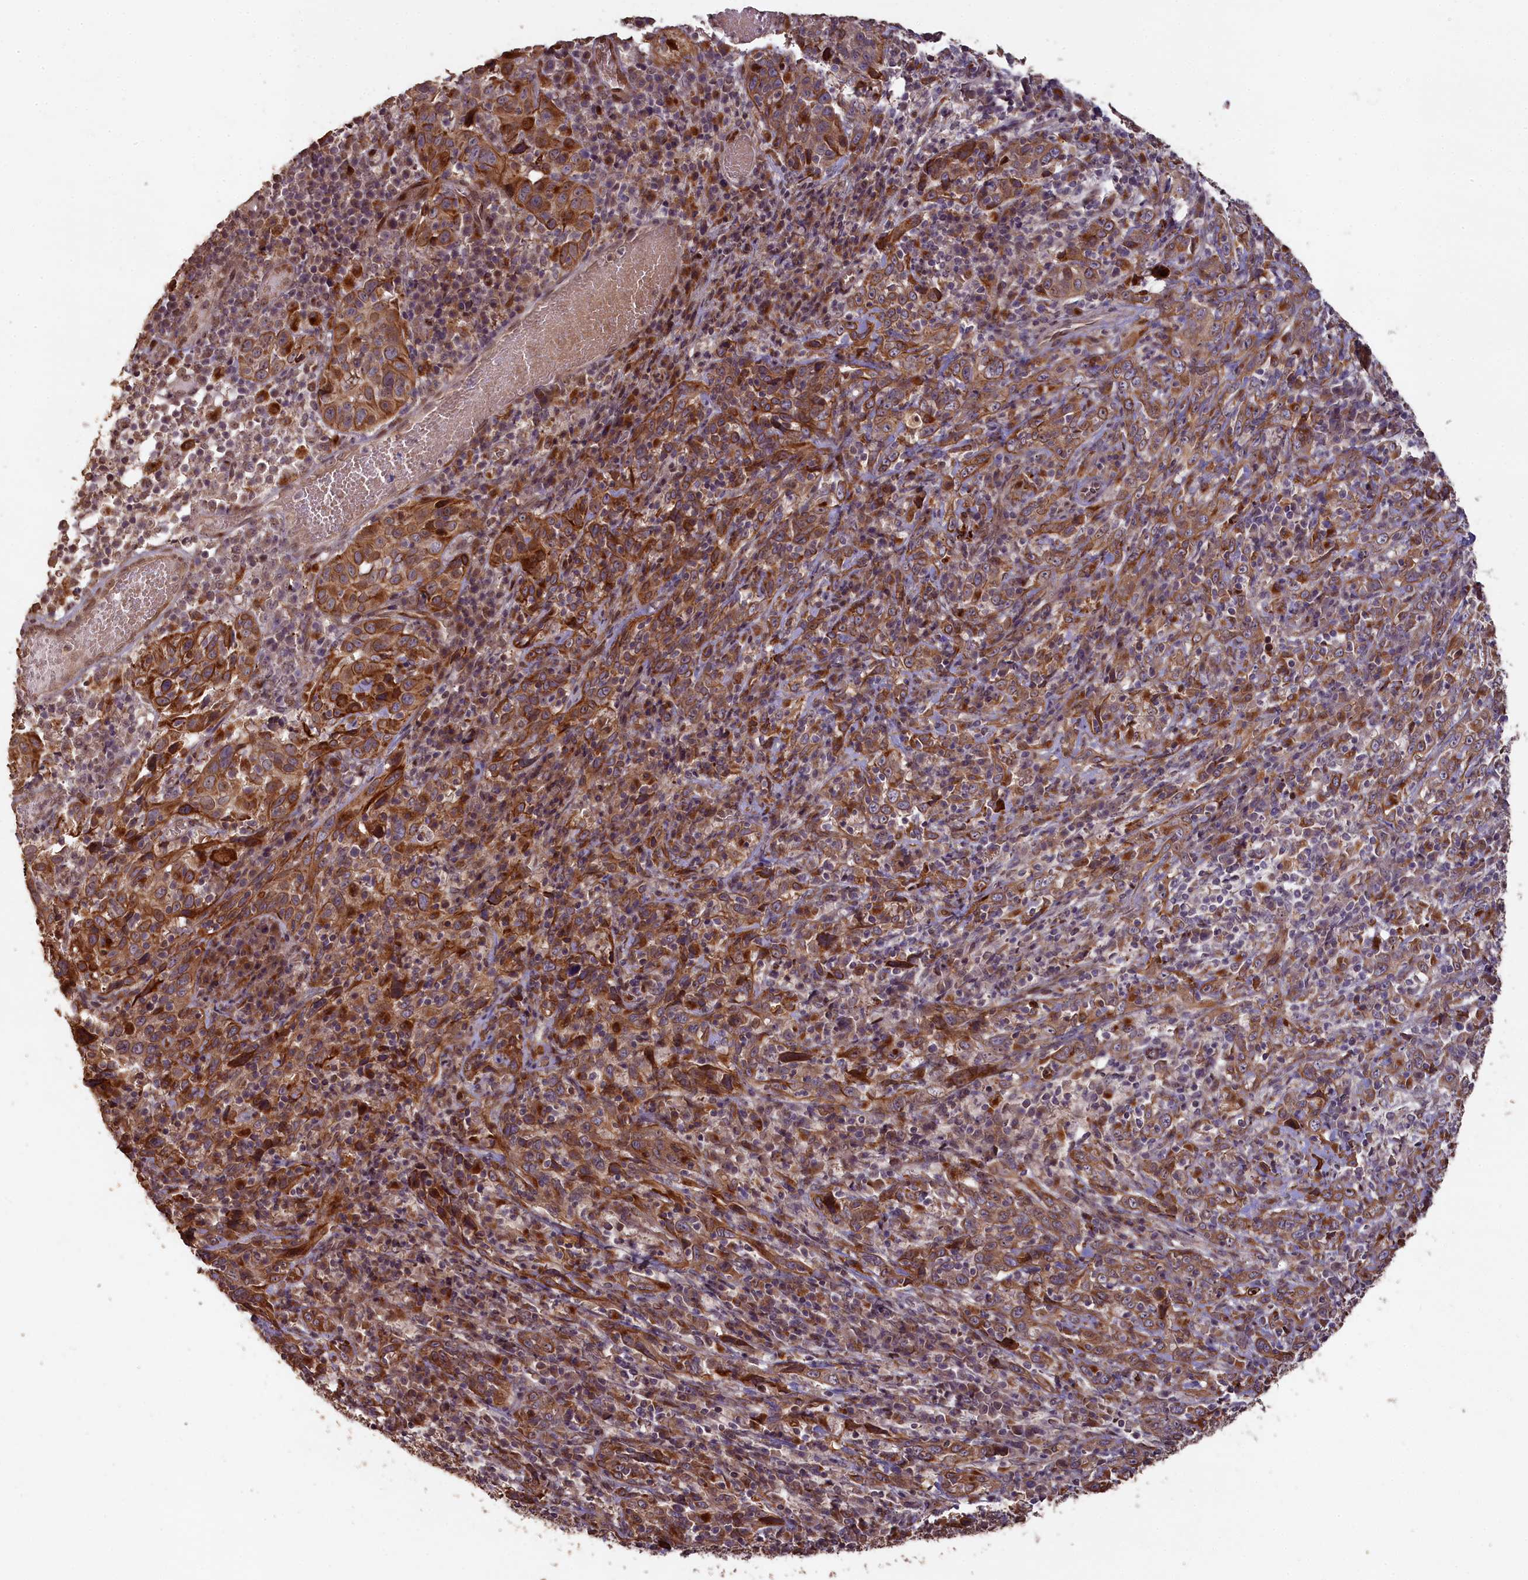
{"staining": {"intensity": "moderate", "quantity": ">75%", "location": "cytoplasmic/membranous"}, "tissue": "cervical cancer", "cell_type": "Tumor cells", "image_type": "cancer", "snomed": [{"axis": "morphology", "description": "Squamous cell carcinoma, NOS"}, {"axis": "topography", "description": "Cervix"}], "caption": "Moderate cytoplasmic/membranous staining is present in approximately >75% of tumor cells in cervical squamous cell carcinoma.", "gene": "SLC38A7", "patient": {"sex": "female", "age": 46}}